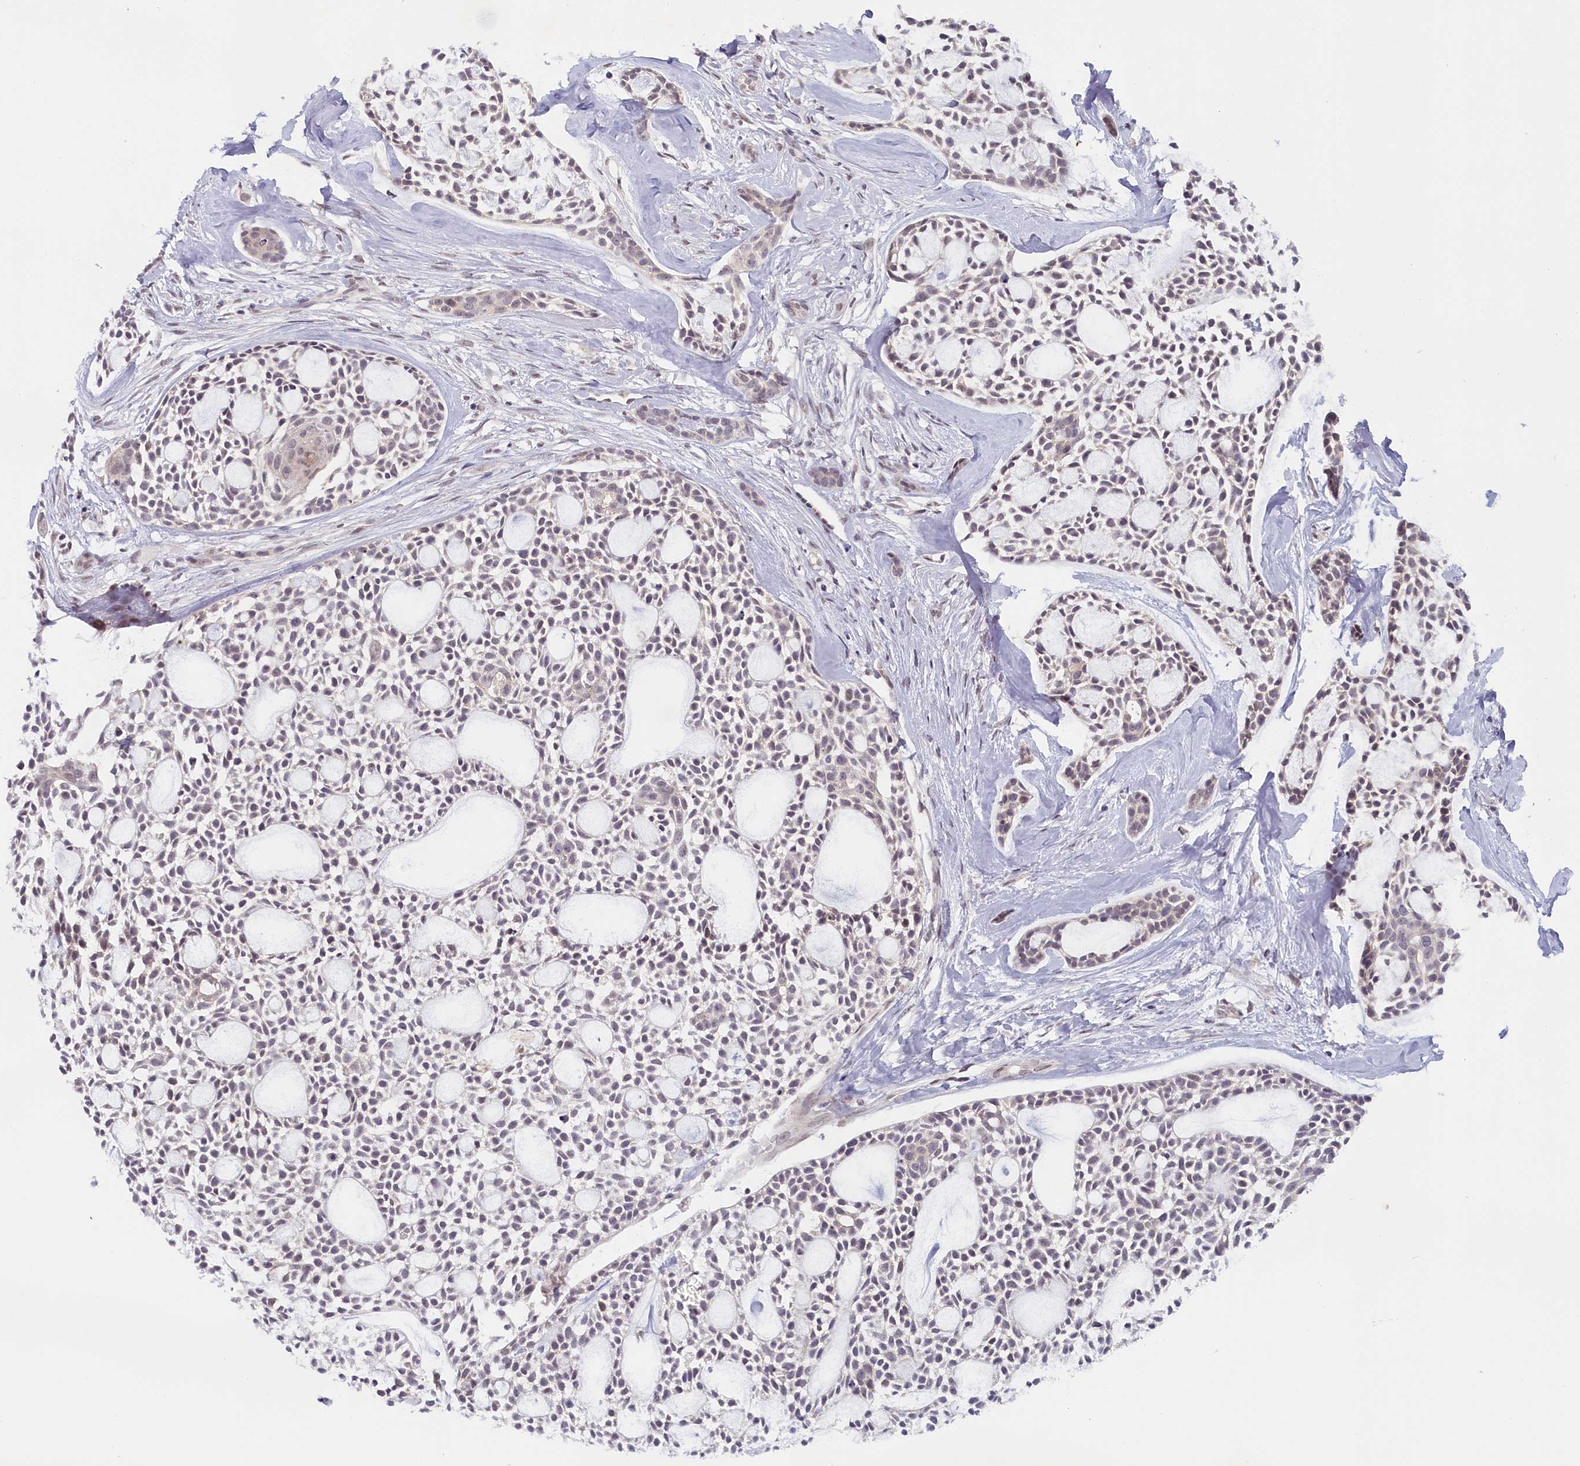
{"staining": {"intensity": "weak", "quantity": "<25%", "location": "nuclear"}, "tissue": "head and neck cancer", "cell_type": "Tumor cells", "image_type": "cancer", "snomed": [{"axis": "morphology", "description": "Adenocarcinoma, NOS"}, {"axis": "topography", "description": "Subcutis"}, {"axis": "topography", "description": "Head-Neck"}], "caption": "High magnification brightfield microscopy of head and neck adenocarcinoma stained with DAB (3,3'-diaminobenzidine) (brown) and counterstained with hematoxylin (blue): tumor cells show no significant positivity.", "gene": "SEC31B", "patient": {"sex": "female", "age": 73}}